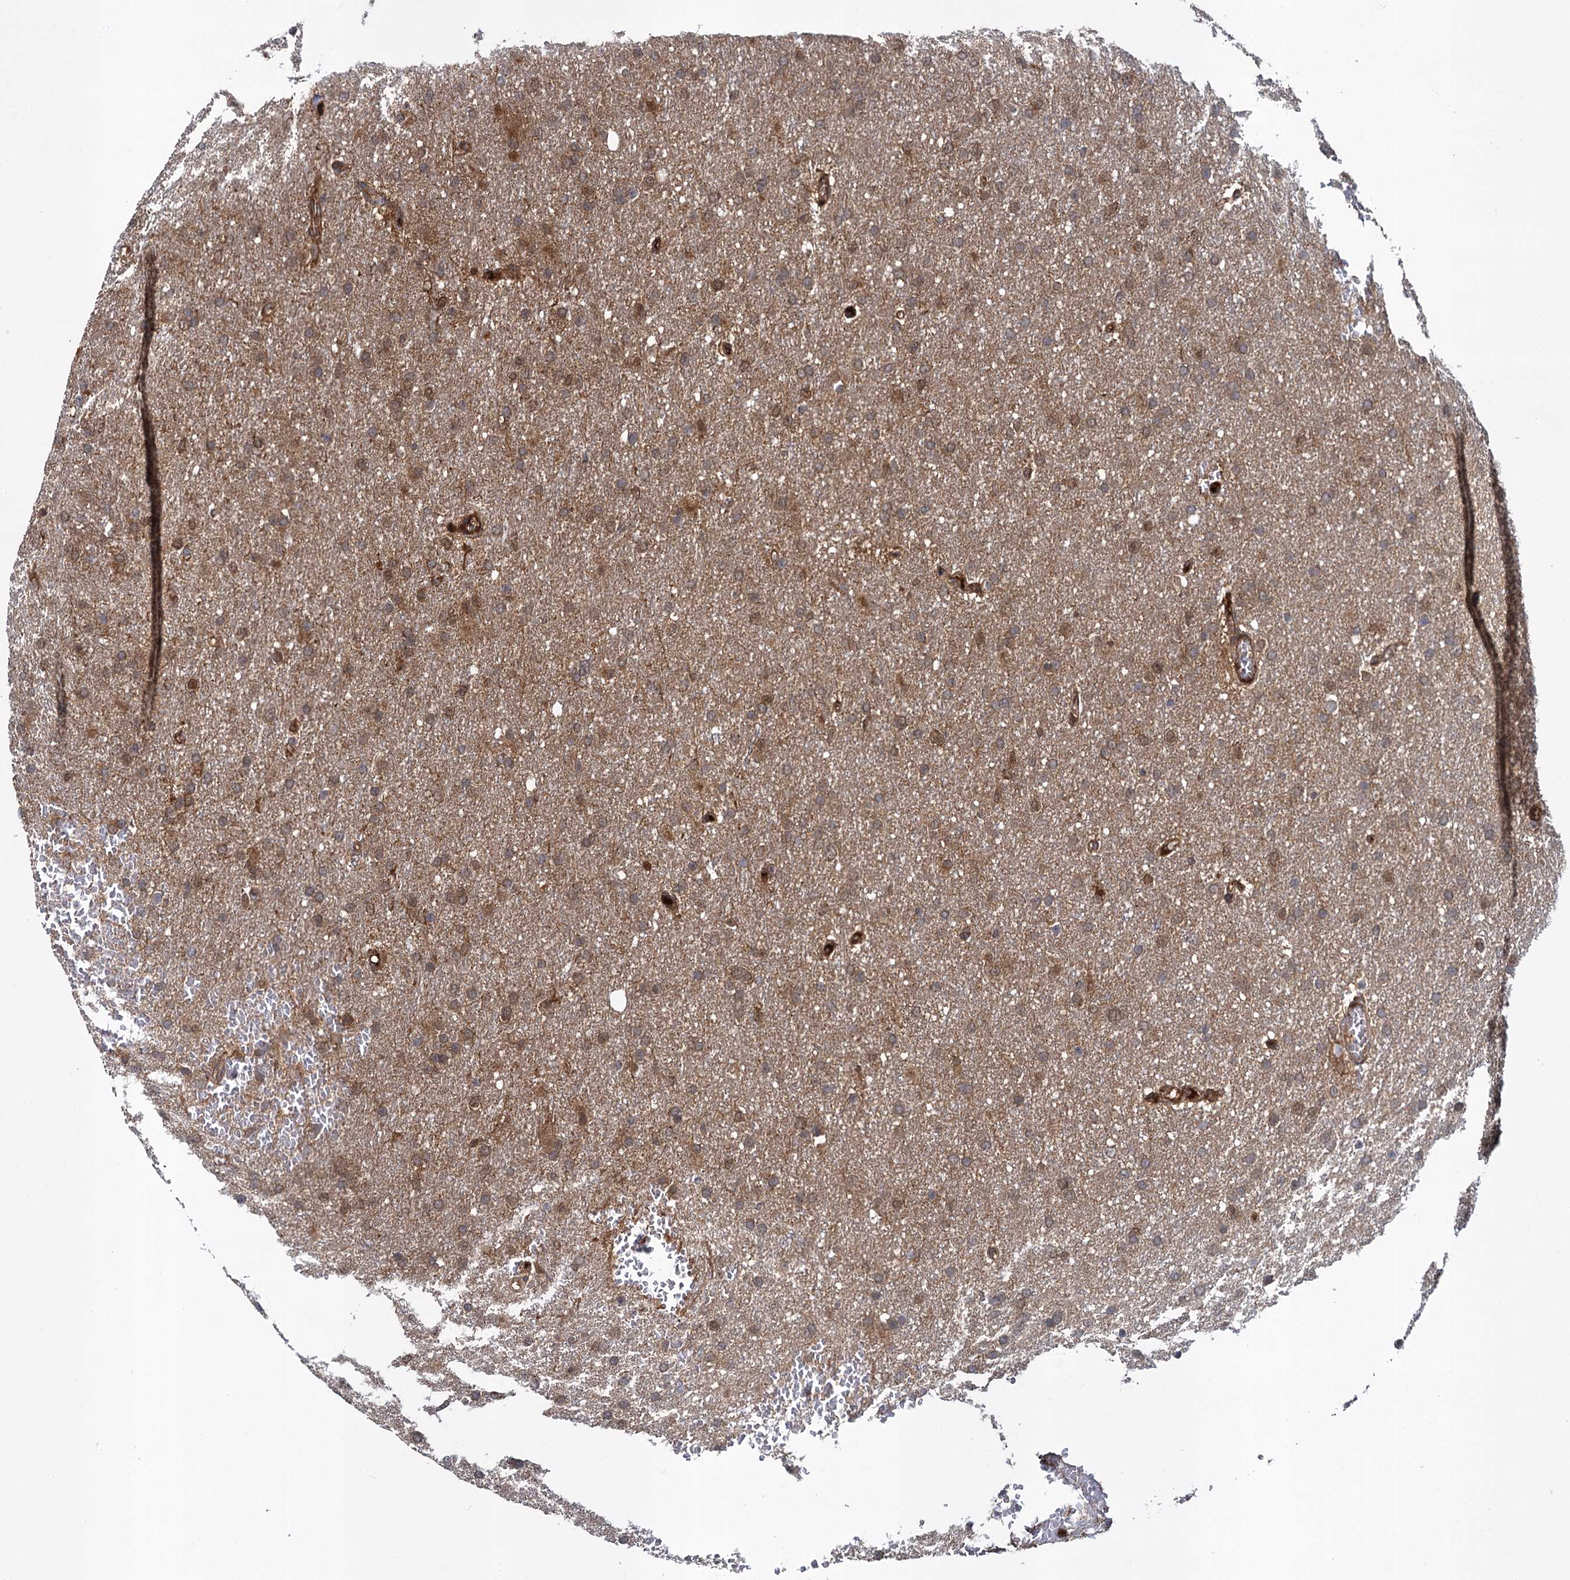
{"staining": {"intensity": "moderate", "quantity": "25%-75%", "location": "cytoplasmic/membranous"}, "tissue": "glioma", "cell_type": "Tumor cells", "image_type": "cancer", "snomed": [{"axis": "morphology", "description": "Glioma, malignant, High grade"}, {"axis": "topography", "description": "Cerebral cortex"}], "caption": "High-magnification brightfield microscopy of malignant glioma (high-grade) stained with DAB (3,3'-diaminobenzidine) (brown) and counterstained with hematoxylin (blue). tumor cells exhibit moderate cytoplasmic/membranous positivity is seen in about25%-75% of cells.", "gene": "GLO1", "patient": {"sex": "female", "age": 36}}